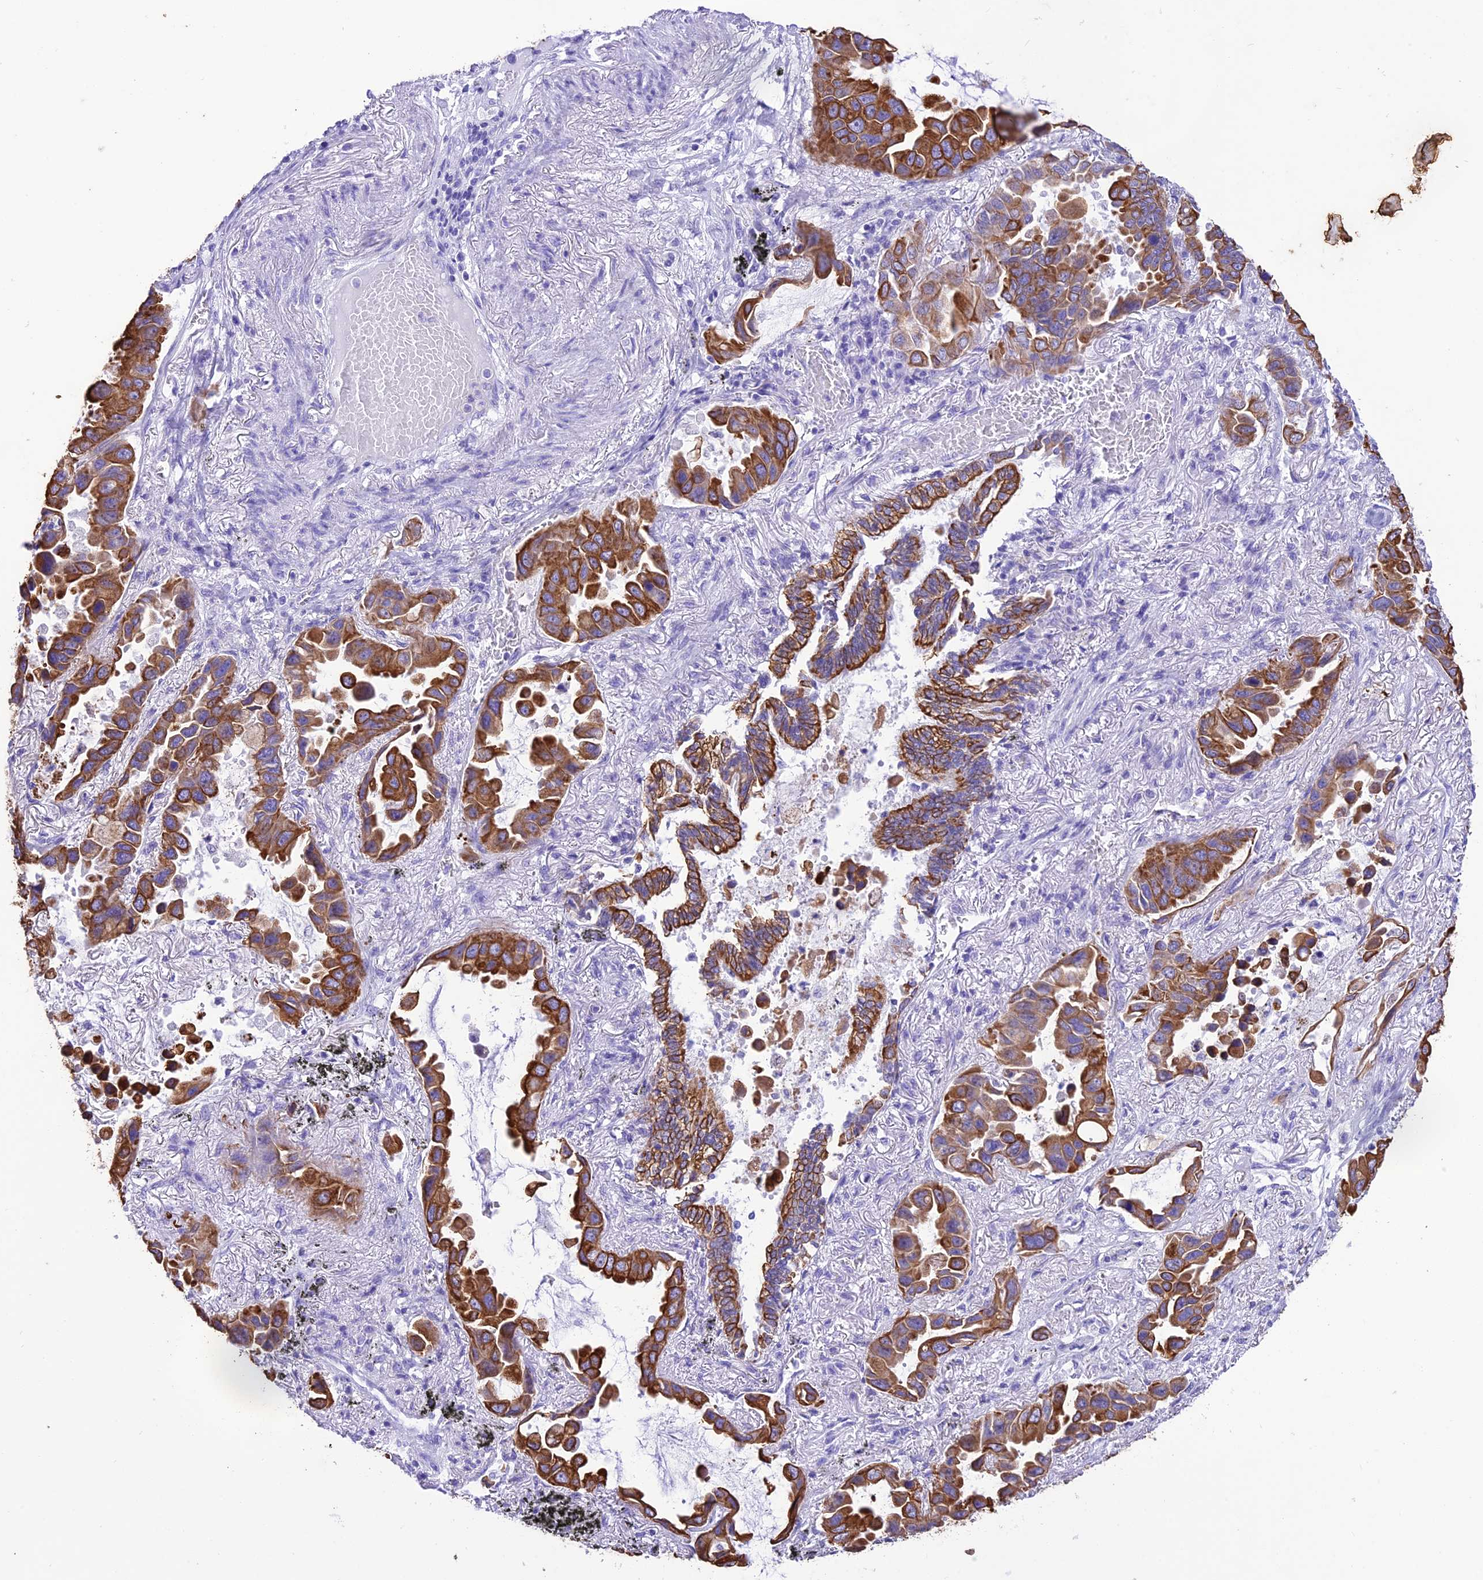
{"staining": {"intensity": "strong", "quantity": ">75%", "location": "cytoplasmic/membranous"}, "tissue": "lung cancer", "cell_type": "Tumor cells", "image_type": "cancer", "snomed": [{"axis": "morphology", "description": "Adenocarcinoma, NOS"}, {"axis": "topography", "description": "Lung"}], "caption": "Lung cancer (adenocarcinoma) stained with DAB (3,3'-diaminobenzidine) immunohistochemistry (IHC) shows high levels of strong cytoplasmic/membranous expression in approximately >75% of tumor cells.", "gene": "VPS52", "patient": {"sex": "male", "age": 64}}